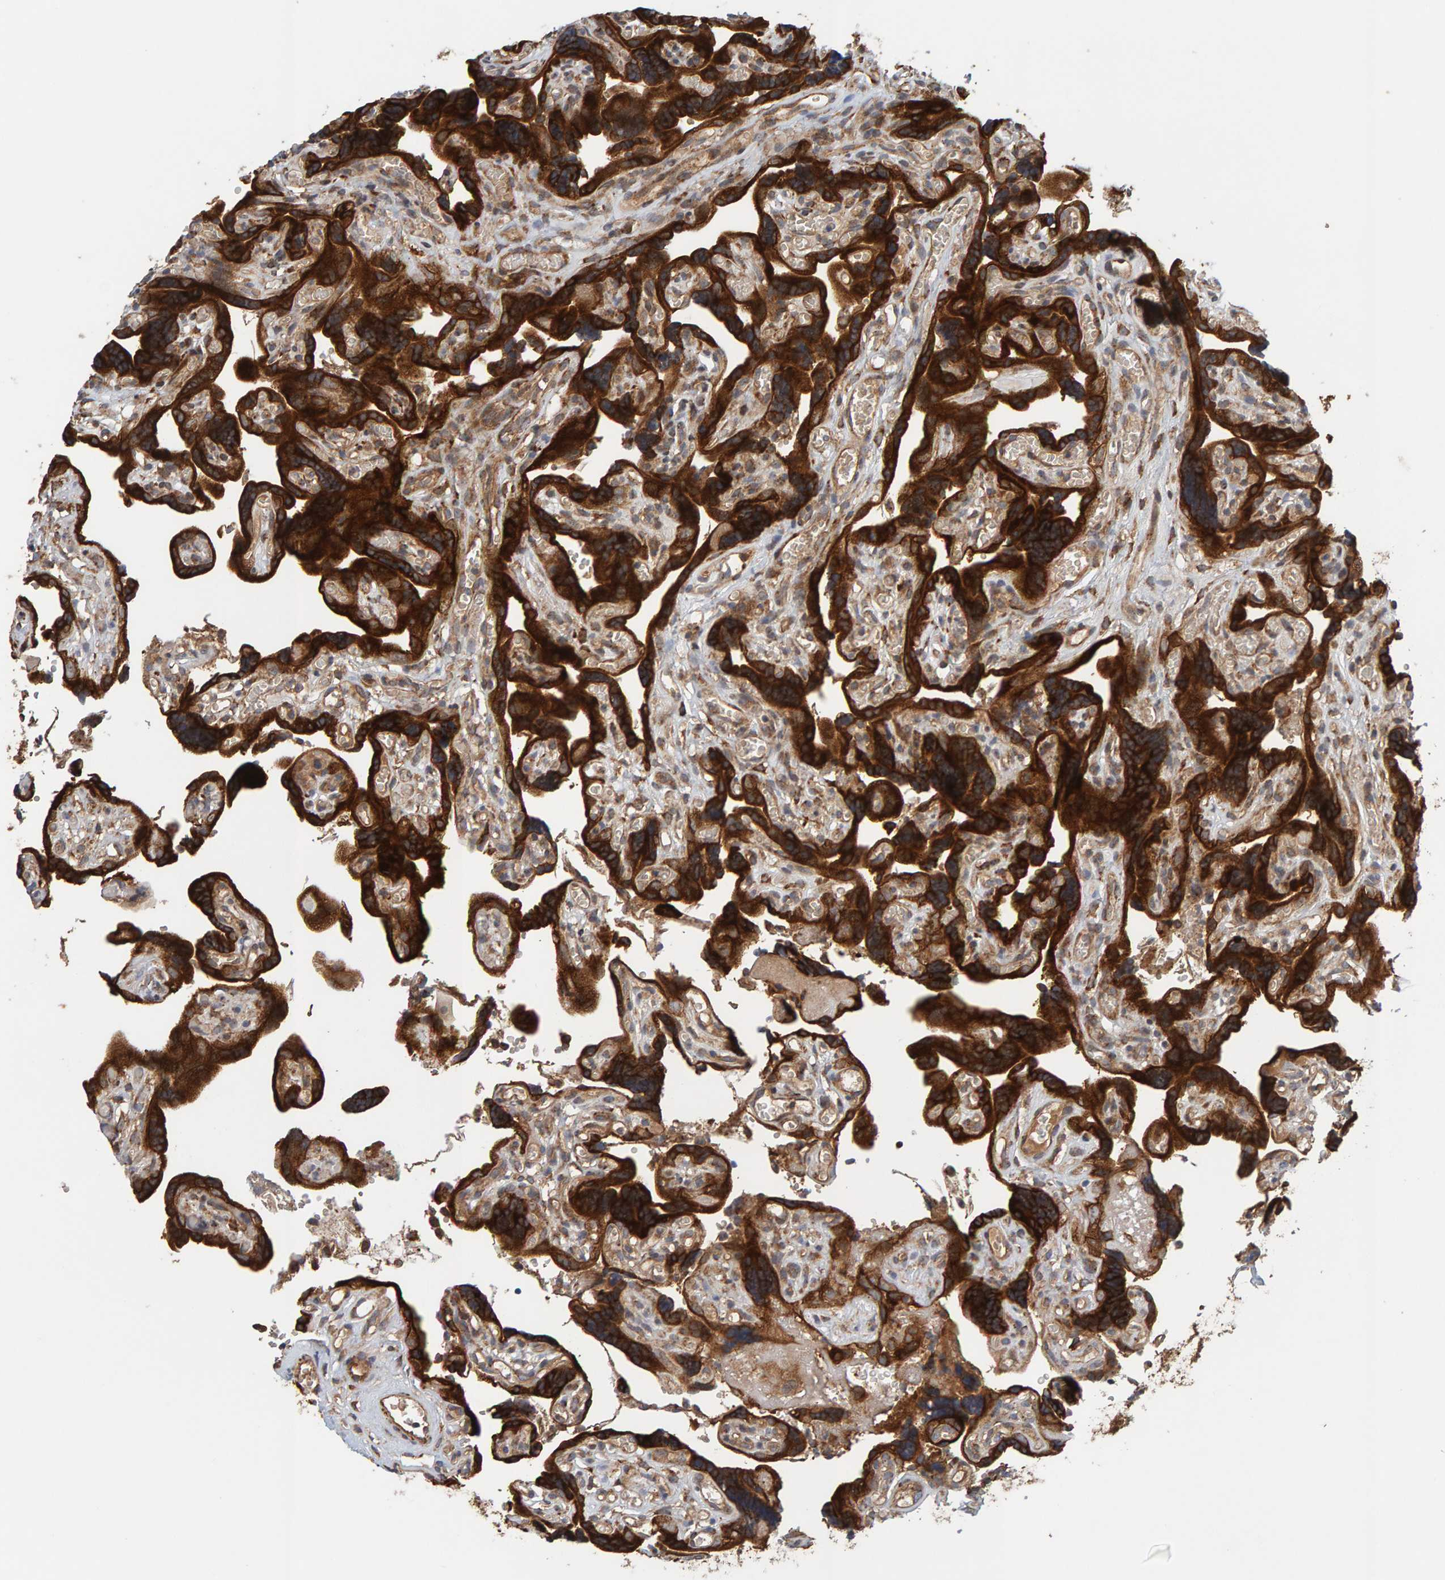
{"staining": {"intensity": "strong", "quantity": ">75%", "location": "cytoplasmic/membranous"}, "tissue": "placenta", "cell_type": "Decidual cells", "image_type": "normal", "snomed": [{"axis": "morphology", "description": "Normal tissue, NOS"}, {"axis": "topography", "description": "Placenta"}], "caption": "Approximately >75% of decidual cells in normal human placenta reveal strong cytoplasmic/membranous protein expression as visualized by brown immunohistochemical staining.", "gene": "BAIAP2", "patient": {"sex": "female", "age": 30}}